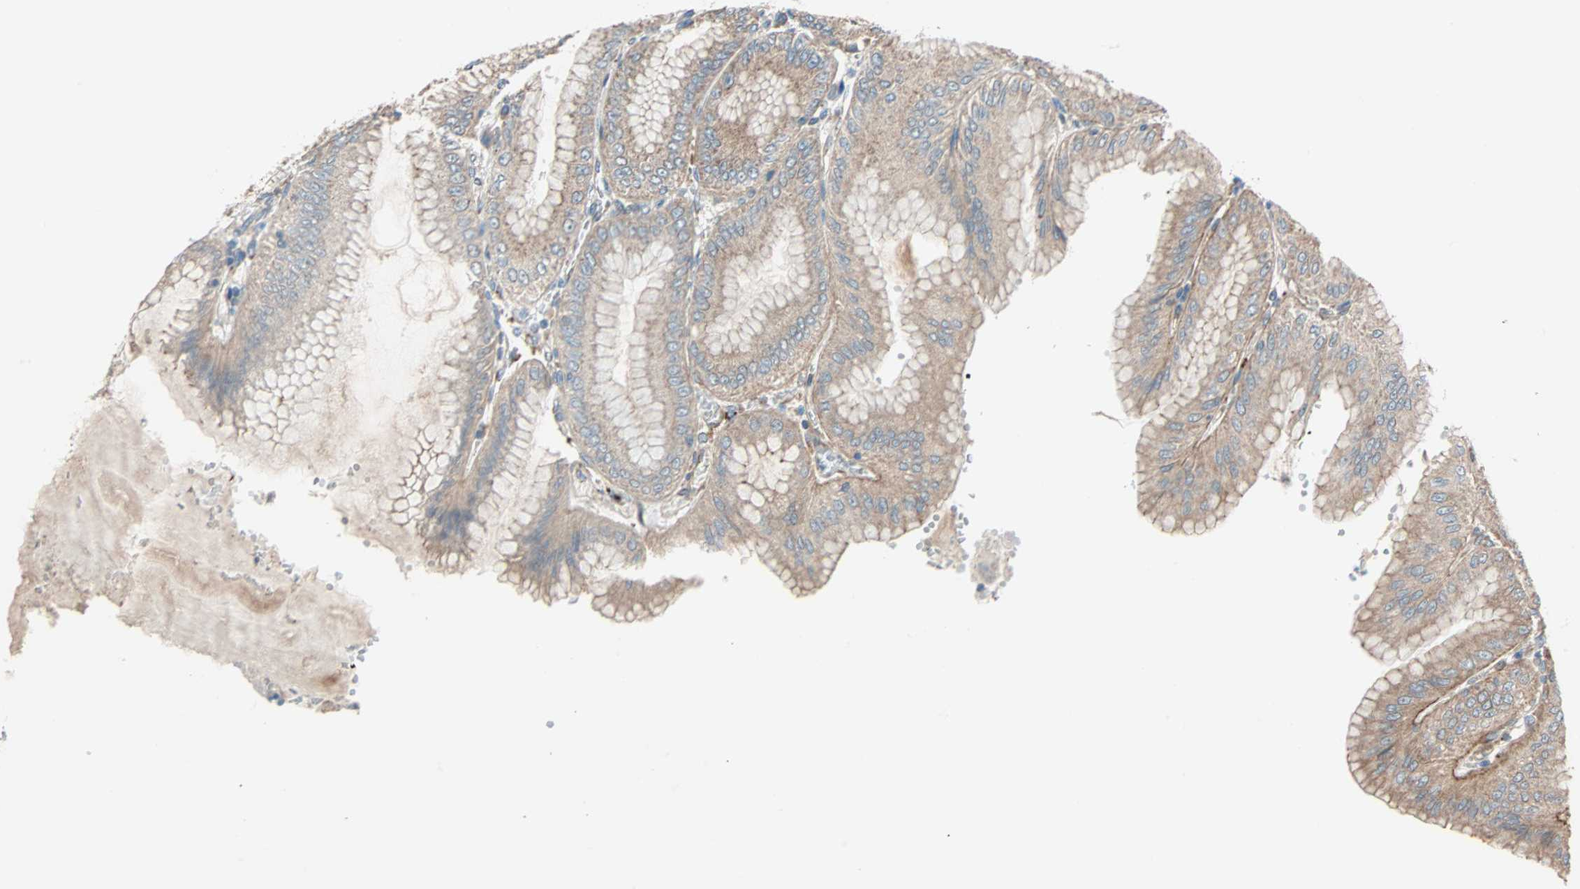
{"staining": {"intensity": "moderate", "quantity": ">75%", "location": "cytoplasmic/membranous"}, "tissue": "stomach", "cell_type": "Glandular cells", "image_type": "normal", "snomed": [{"axis": "morphology", "description": "Normal tissue, NOS"}, {"axis": "topography", "description": "Stomach, lower"}], "caption": "Immunohistochemistry (IHC) (DAB (3,3'-diaminobenzidine)) staining of benign human stomach exhibits moderate cytoplasmic/membranous protein expression in approximately >75% of glandular cells. The staining was performed using DAB, with brown indicating positive protein expression. Nuclei are stained blue with hematoxylin.", "gene": "PHYH", "patient": {"sex": "male", "age": 71}}